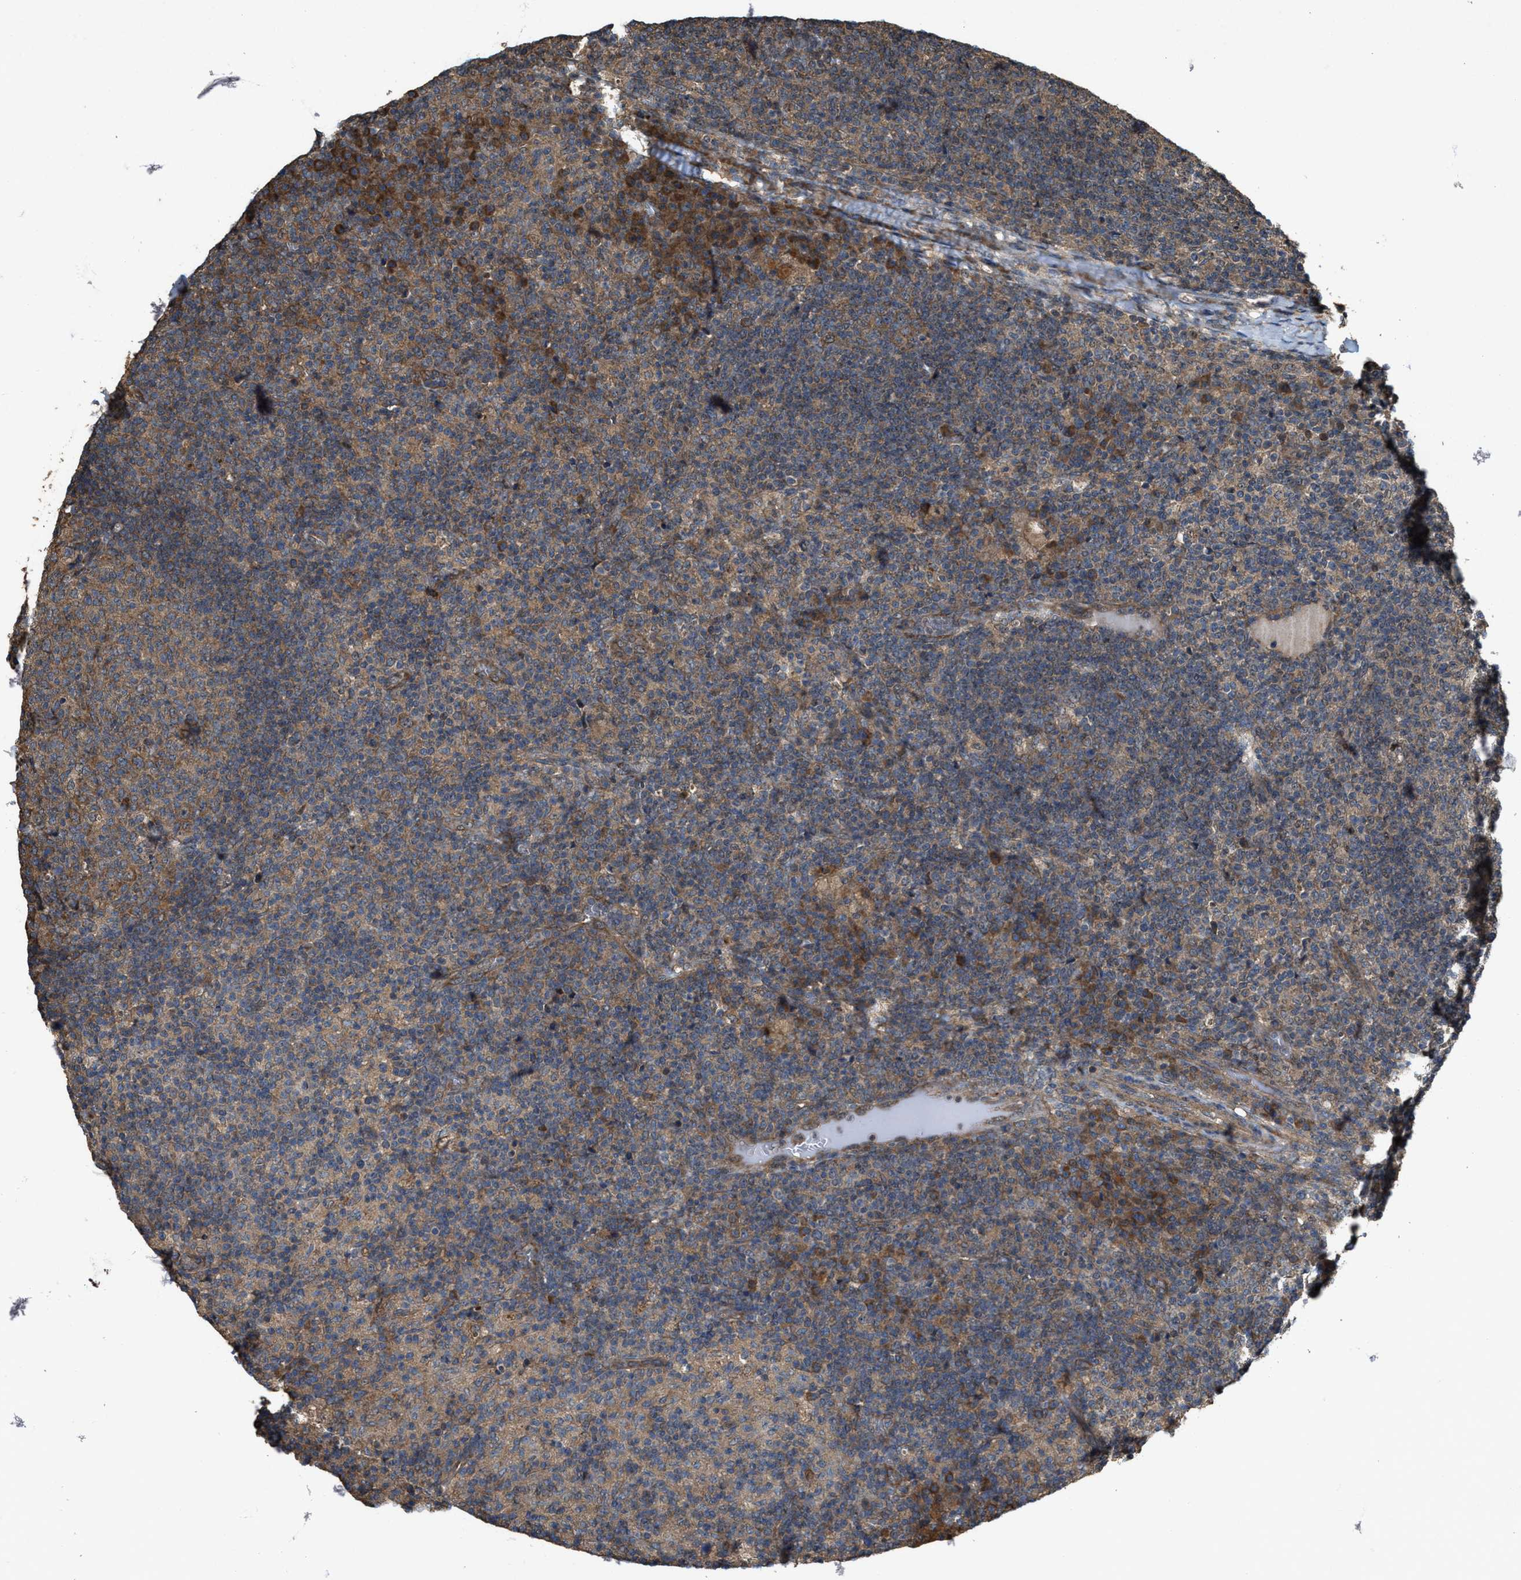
{"staining": {"intensity": "moderate", "quantity": ">75%", "location": "cytoplasmic/membranous"}, "tissue": "lymph node", "cell_type": "Germinal center cells", "image_type": "normal", "snomed": [{"axis": "morphology", "description": "Normal tissue, NOS"}, {"axis": "morphology", "description": "Inflammation, NOS"}, {"axis": "topography", "description": "Lymph node"}], "caption": "Immunohistochemistry staining of normal lymph node, which demonstrates medium levels of moderate cytoplasmic/membranous positivity in approximately >75% of germinal center cells indicating moderate cytoplasmic/membranous protein staining. The staining was performed using DAB (brown) for protein detection and nuclei were counterstained in hematoxylin (blue).", "gene": "PDP2", "patient": {"sex": "male", "age": 55}}